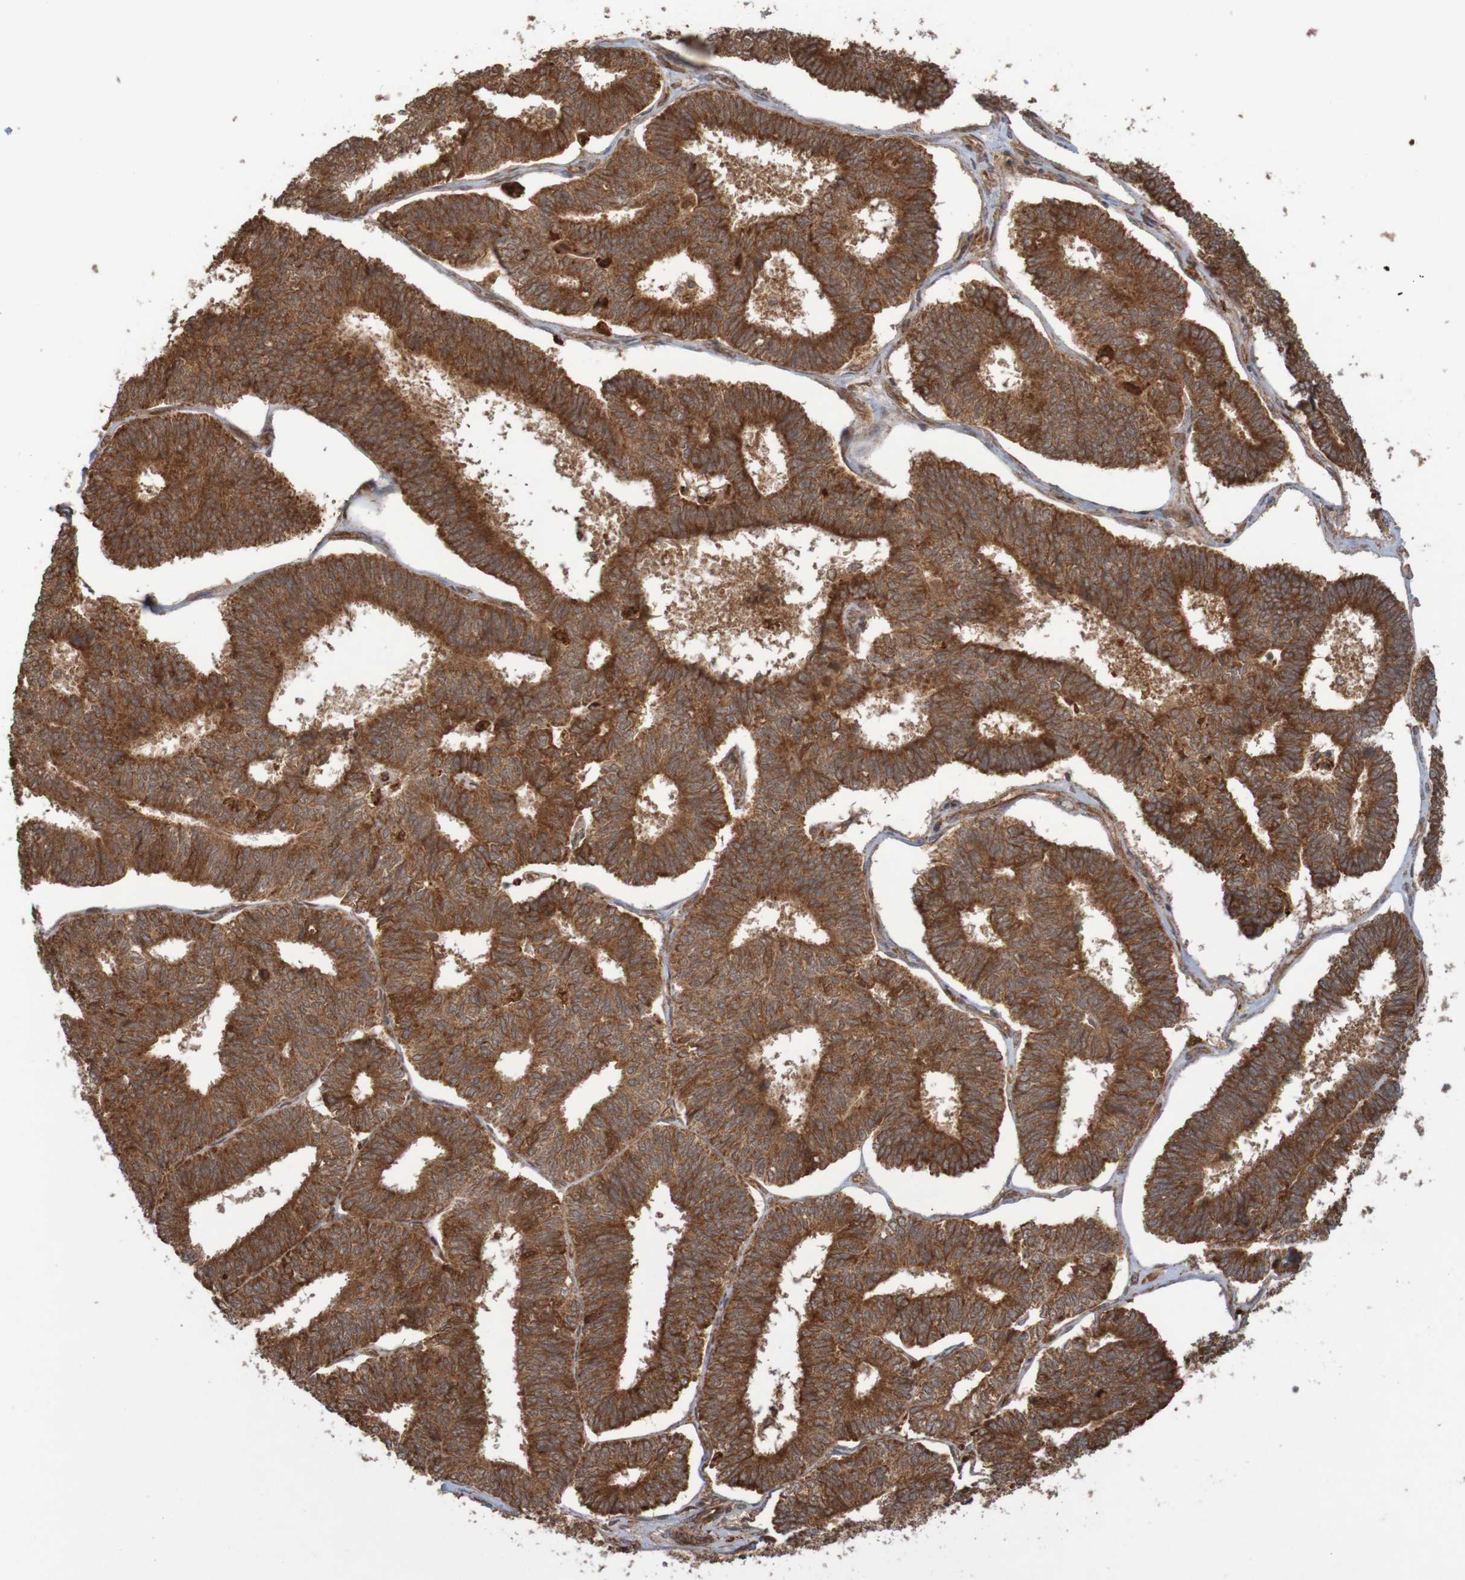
{"staining": {"intensity": "strong", "quantity": ">75%", "location": "cytoplasmic/membranous"}, "tissue": "endometrial cancer", "cell_type": "Tumor cells", "image_type": "cancer", "snomed": [{"axis": "morphology", "description": "Adenocarcinoma, NOS"}, {"axis": "topography", "description": "Endometrium"}], "caption": "Adenocarcinoma (endometrial) stained for a protein demonstrates strong cytoplasmic/membranous positivity in tumor cells. (IHC, brightfield microscopy, high magnification).", "gene": "MRPL52", "patient": {"sex": "female", "age": 70}}